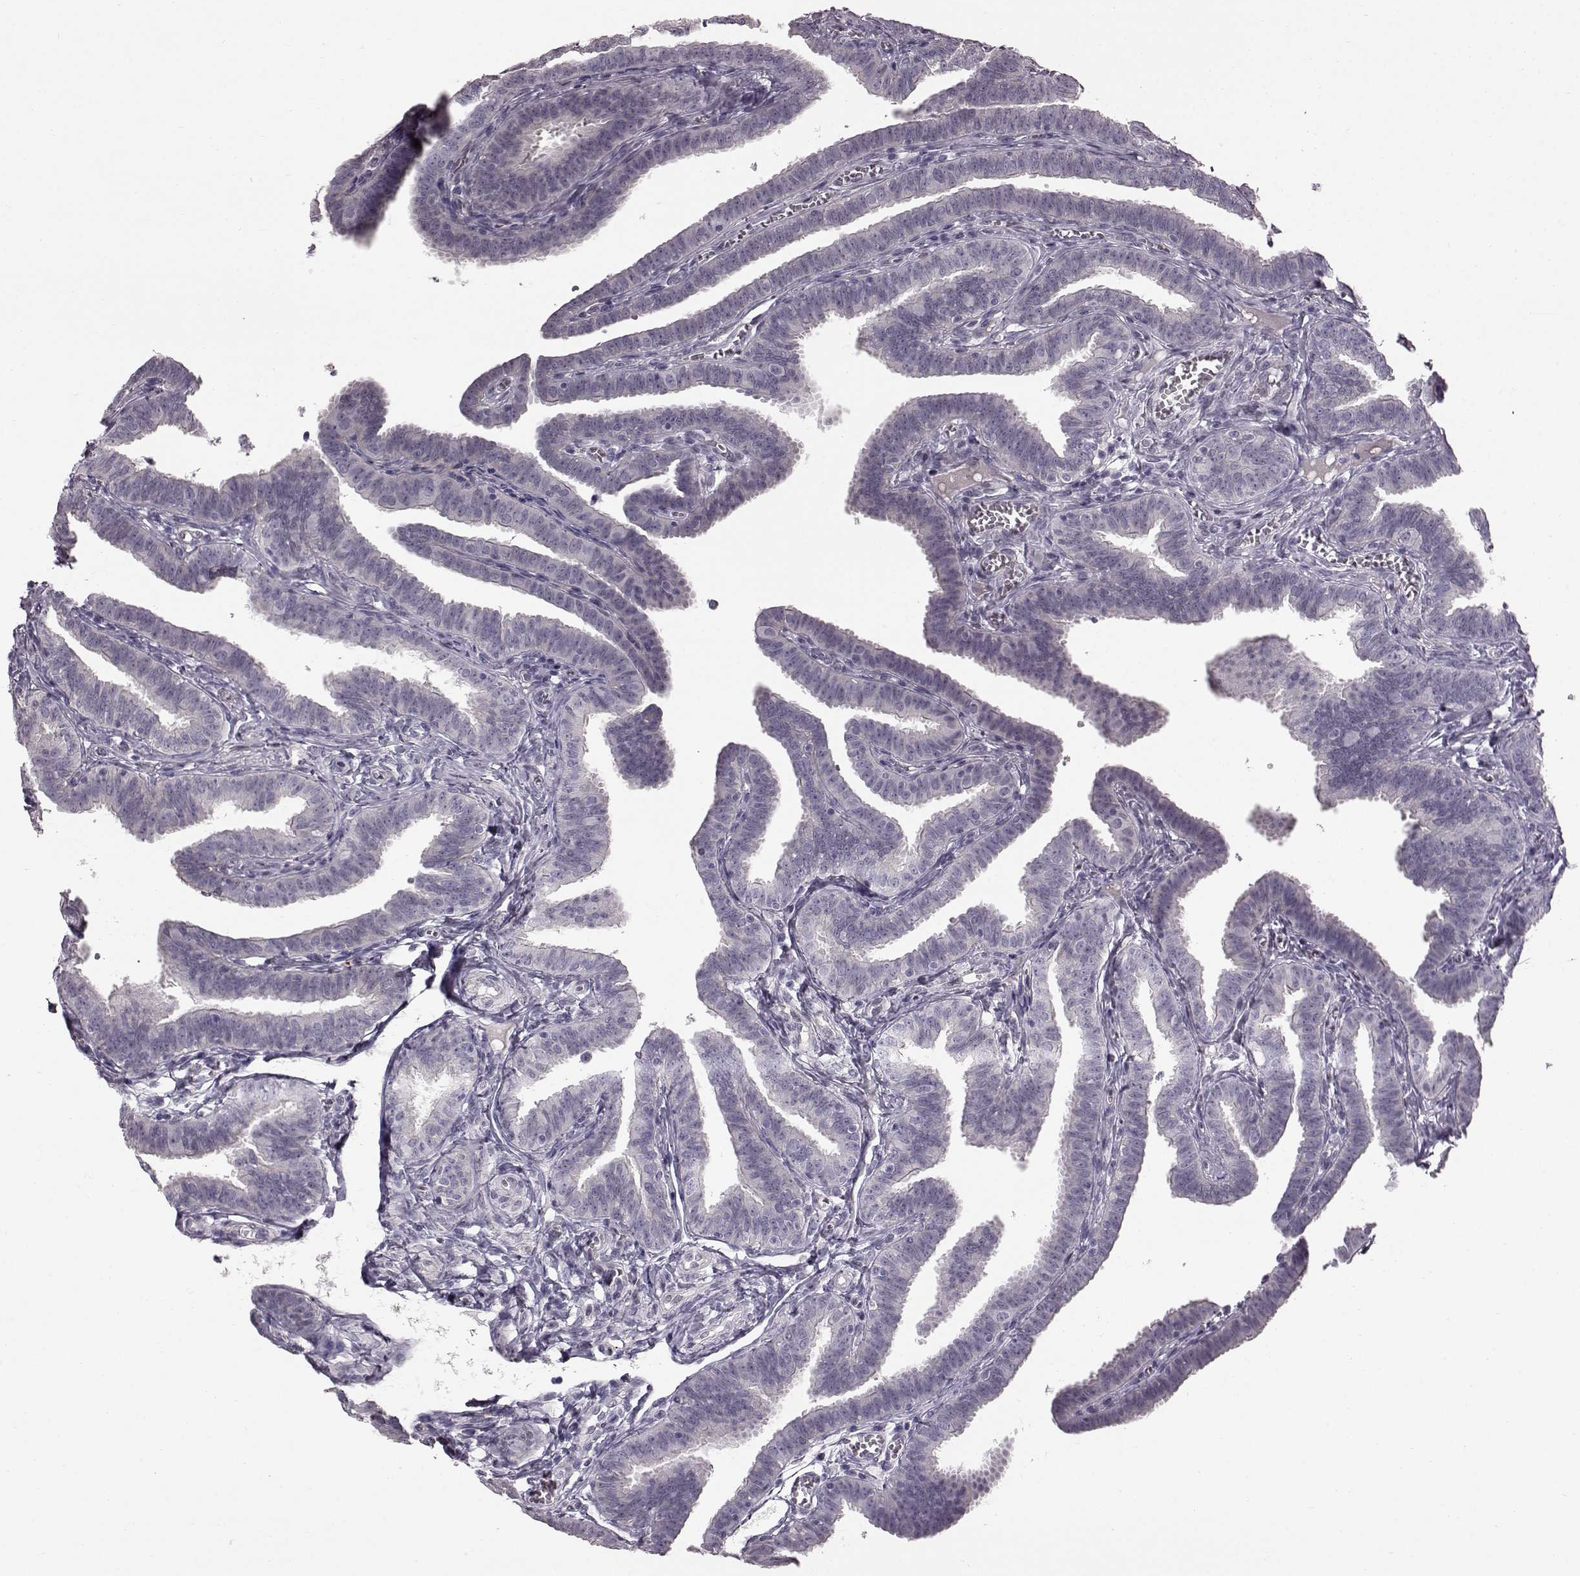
{"staining": {"intensity": "negative", "quantity": "none", "location": "none"}, "tissue": "fallopian tube", "cell_type": "Glandular cells", "image_type": "normal", "snomed": [{"axis": "morphology", "description": "Normal tissue, NOS"}, {"axis": "topography", "description": "Fallopian tube"}], "caption": "High power microscopy photomicrograph of an immunohistochemistry micrograph of normal fallopian tube, revealing no significant positivity in glandular cells.", "gene": "TCHHL1", "patient": {"sex": "female", "age": 25}}